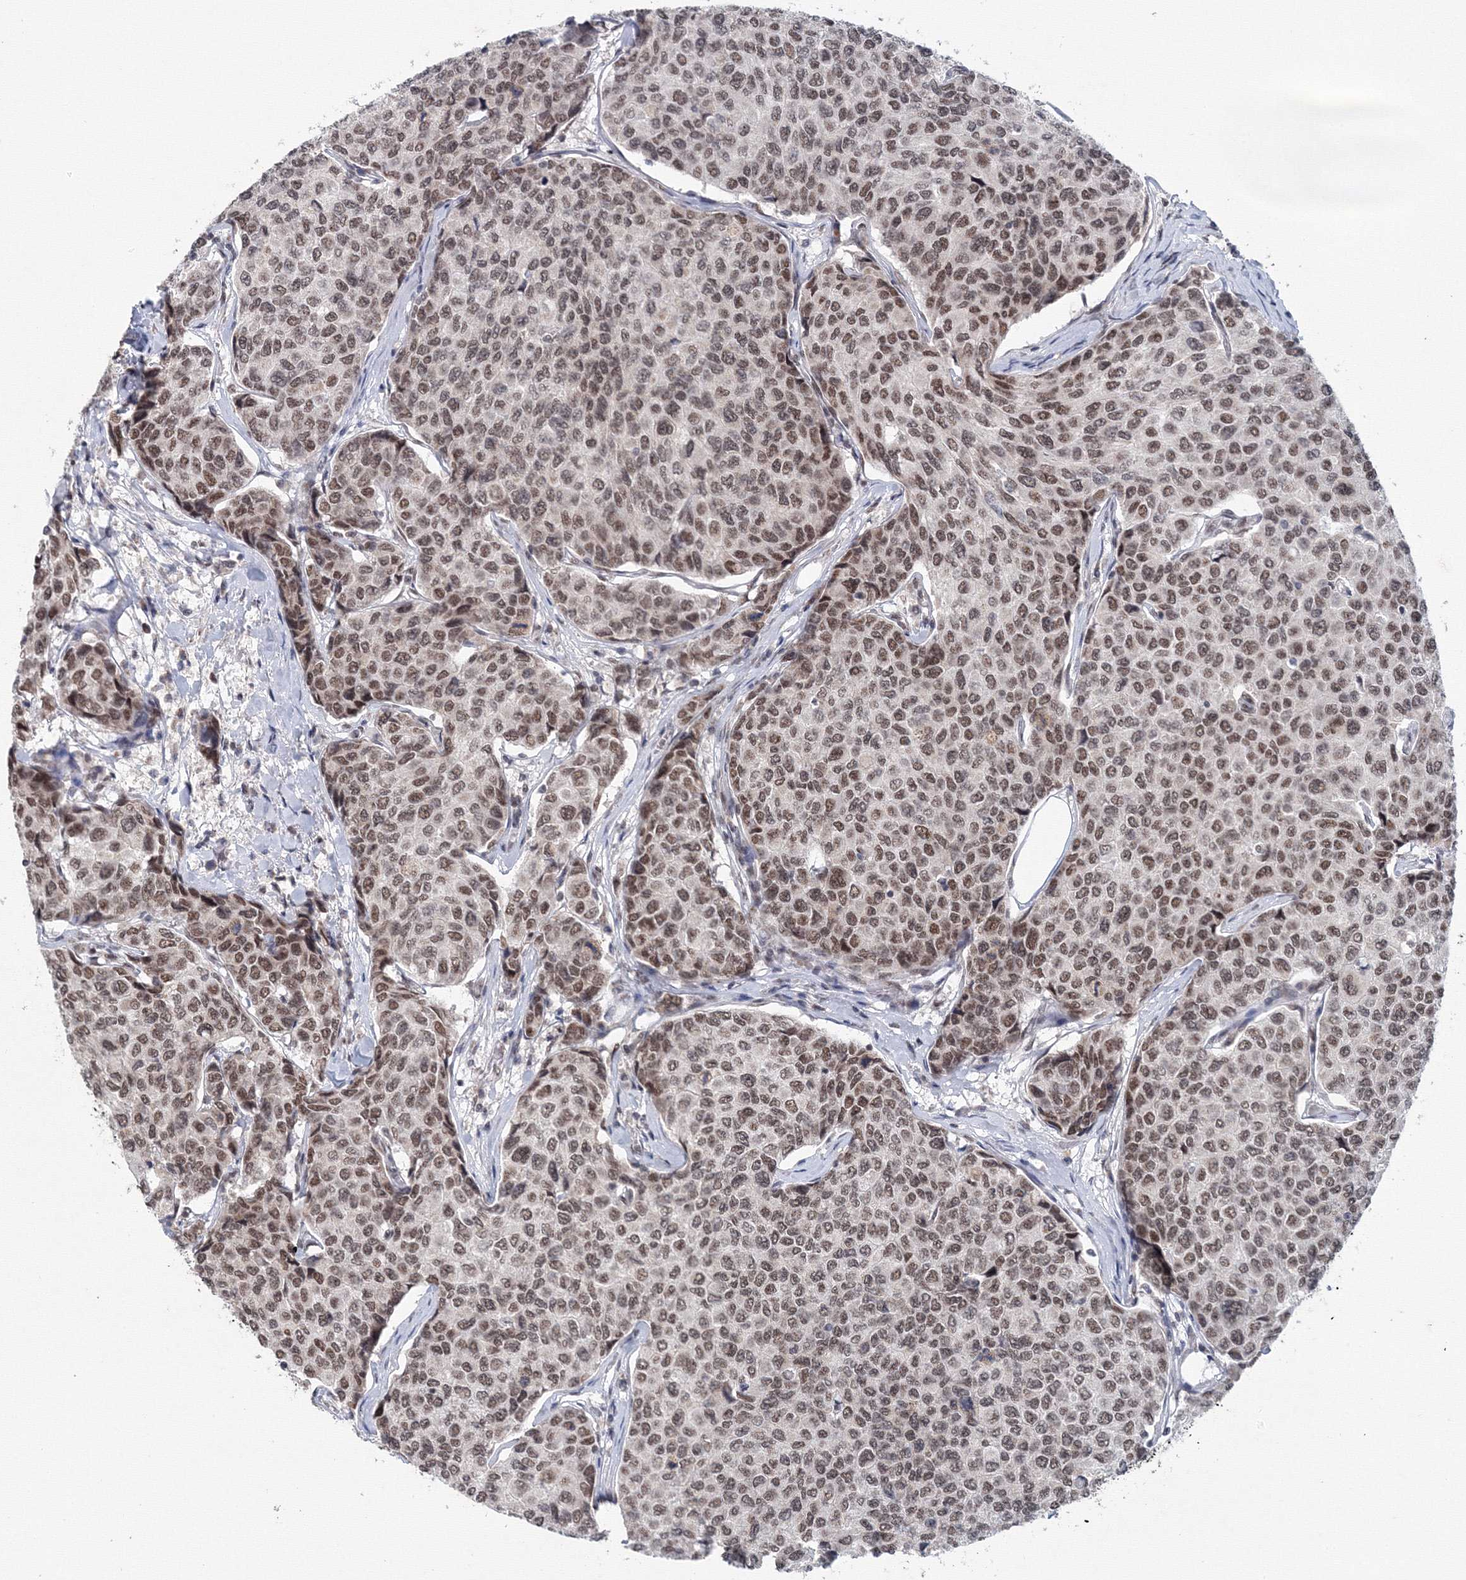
{"staining": {"intensity": "moderate", "quantity": ">75%", "location": "nuclear"}, "tissue": "breast cancer", "cell_type": "Tumor cells", "image_type": "cancer", "snomed": [{"axis": "morphology", "description": "Duct carcinoma"}, {"axis": "topography", "description": "Breast"}], "caption": "Infiltrating ductal carcinoma (breast) was stained to show a protein in brown. There is medium levels of moderate nuclear staining in about >75% of tumor cells.", "gene": "SF3B6", "patient": {"sex": "female", "age": 55}}